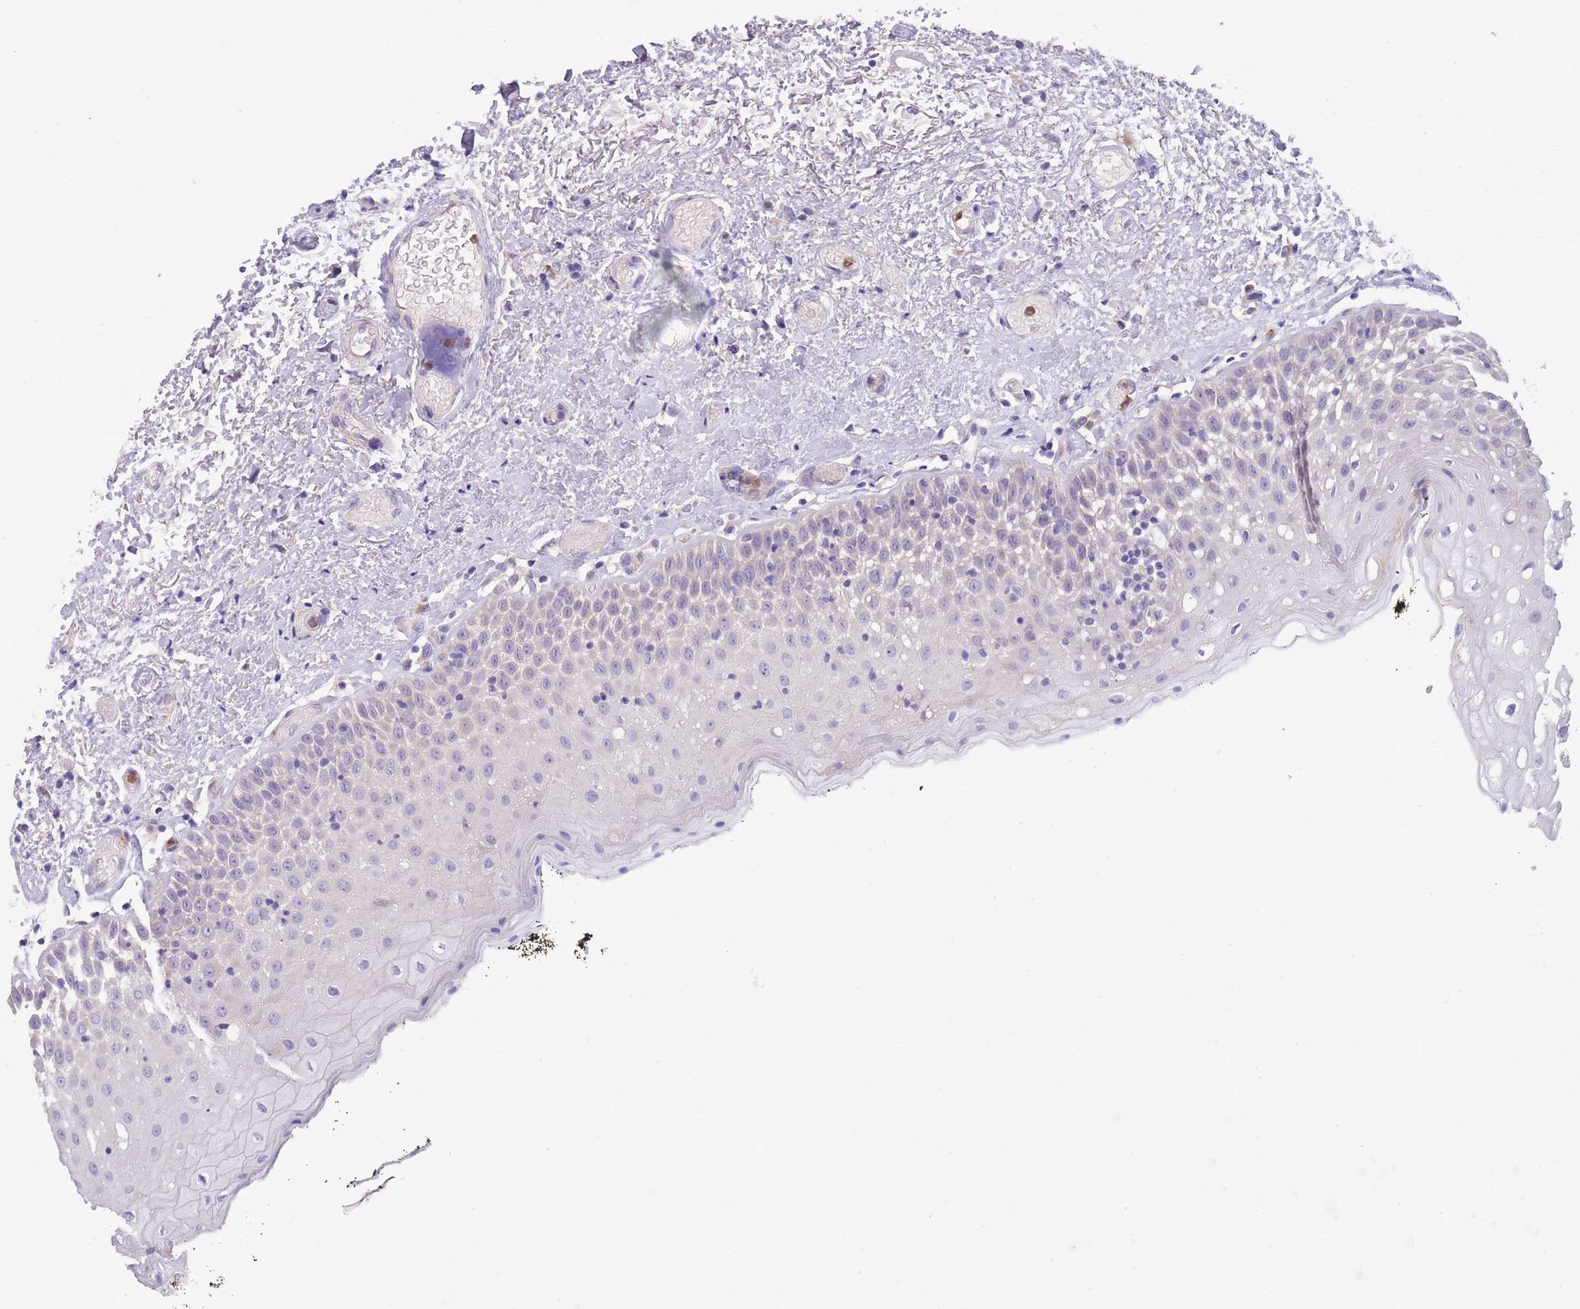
{"staining": {"intensity": "moderate", "quantity": "<25%", "location": "cytoplasmic/membranous"}, "tissue": "oral mucosa", "cell_type": "Squamous epithelial cells", "image_type": "normal", "snomed": [{"axis": "morphology", "description": "Normal tissue, NOS"}, {"axis": "topography", "description": "Oral tissue"}], "caption": "Moderate cytoplasmic/membranous expression is present in about <25% of squamous epithelial cells in normal oral mucosa.", "gene": "ZFP2", "patient": {"sex": "male", "age": 74}}